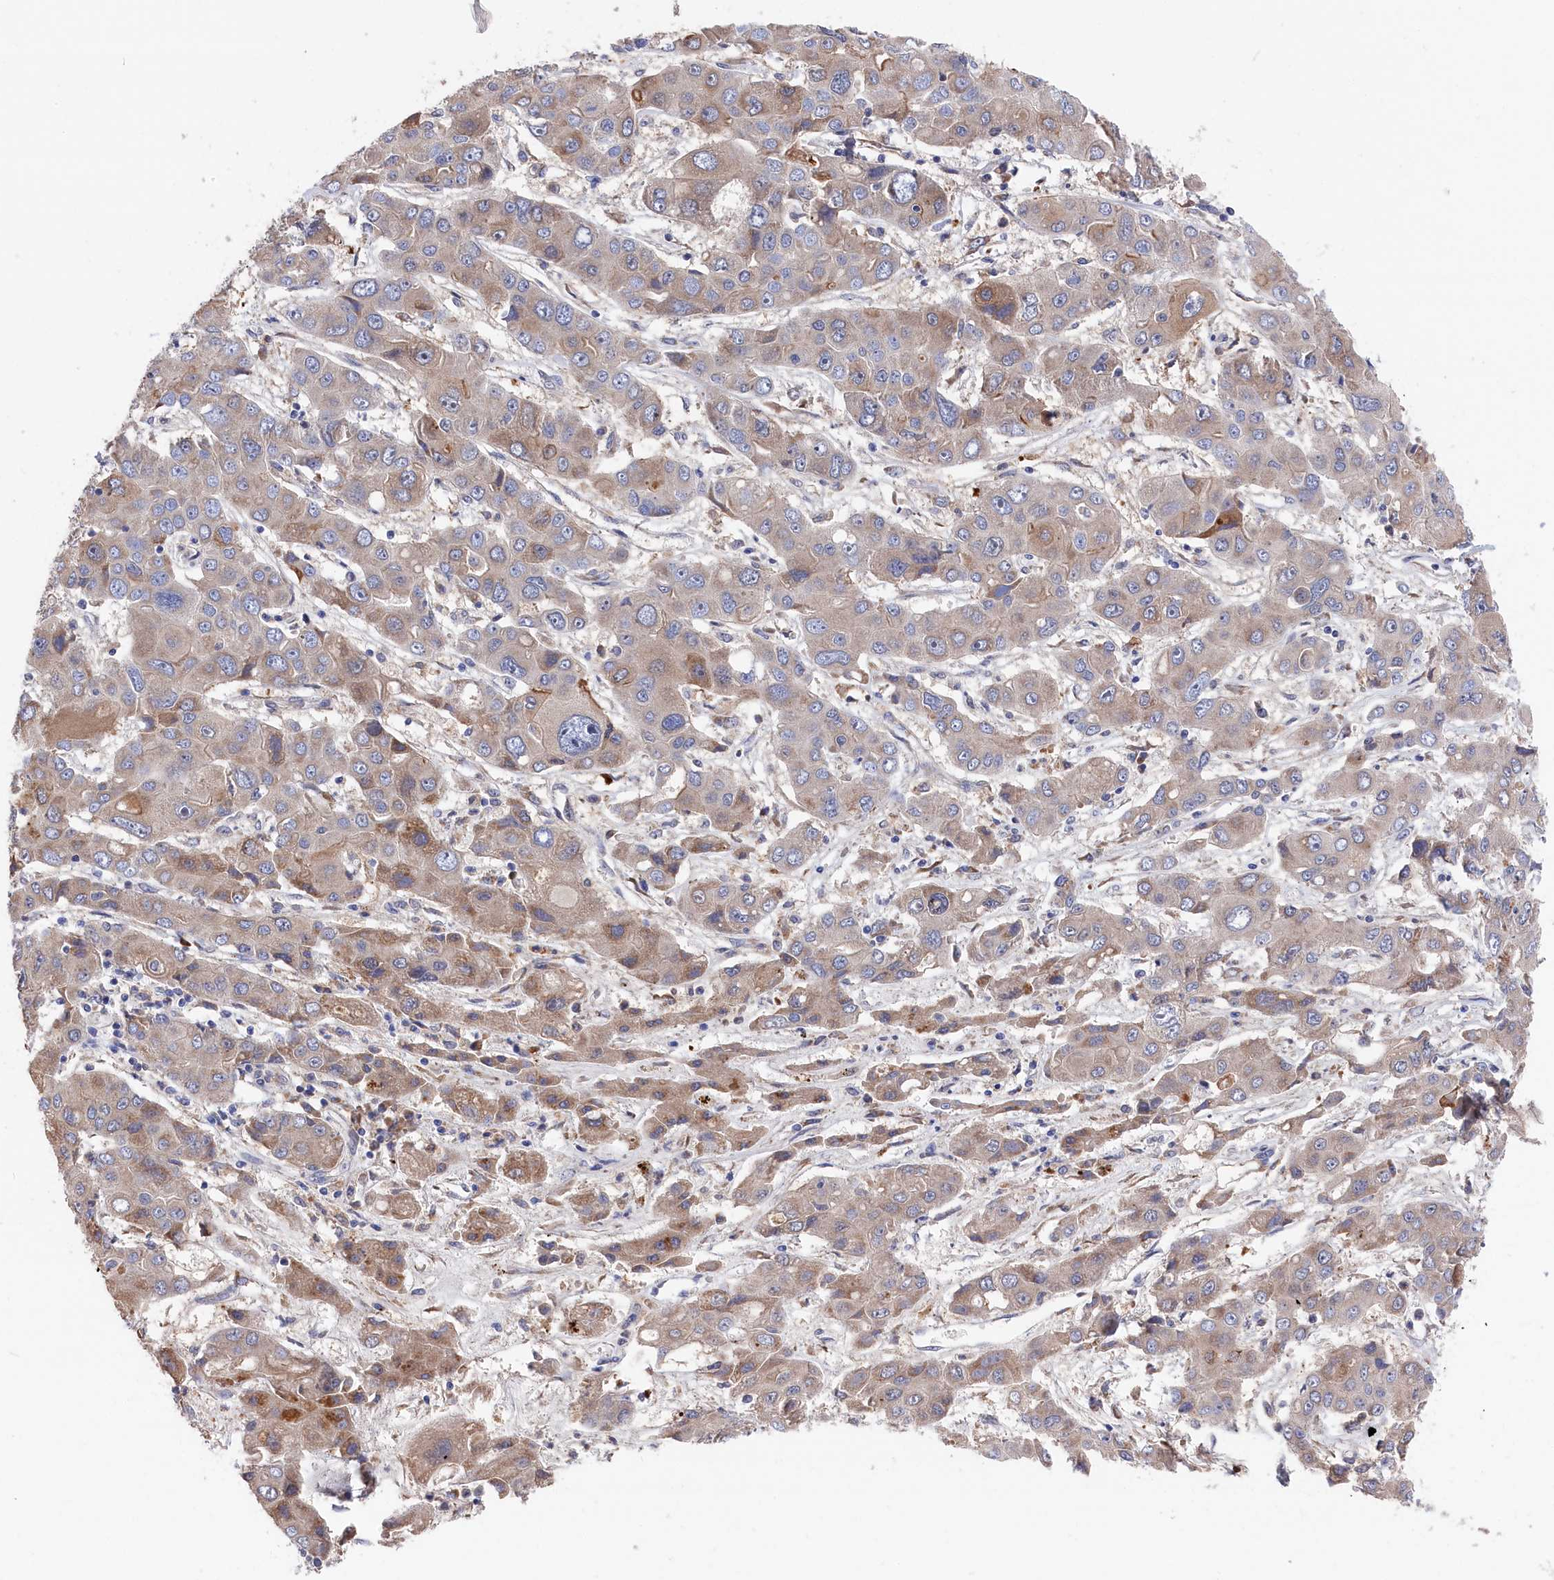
{"staining": {"intensity": "weak", "quantity": "25%-75%", "location": "cytoplasmic/membranous"}, "tissue": "liver cancer", "cell_type": "Tumor cells", "image_type": "cancer", "snomed": [{"axis": "morphology", "description": "Cholangiocarcinoma"}, {"axis": "topography", "description": "Liver"}], "caption": "Immunohistochemistry (IHC) micrograph of neoplastic tissue: human liver cancer stained using IHC exhibits low levels of weak protein expression localized specifically in the cytoplasmic/membranous of tumor cells, appearing as a cytoplasmic/membranous brown color.", "gene": "CYB5D2", "patient": {"sex": "male", "age": 67}}